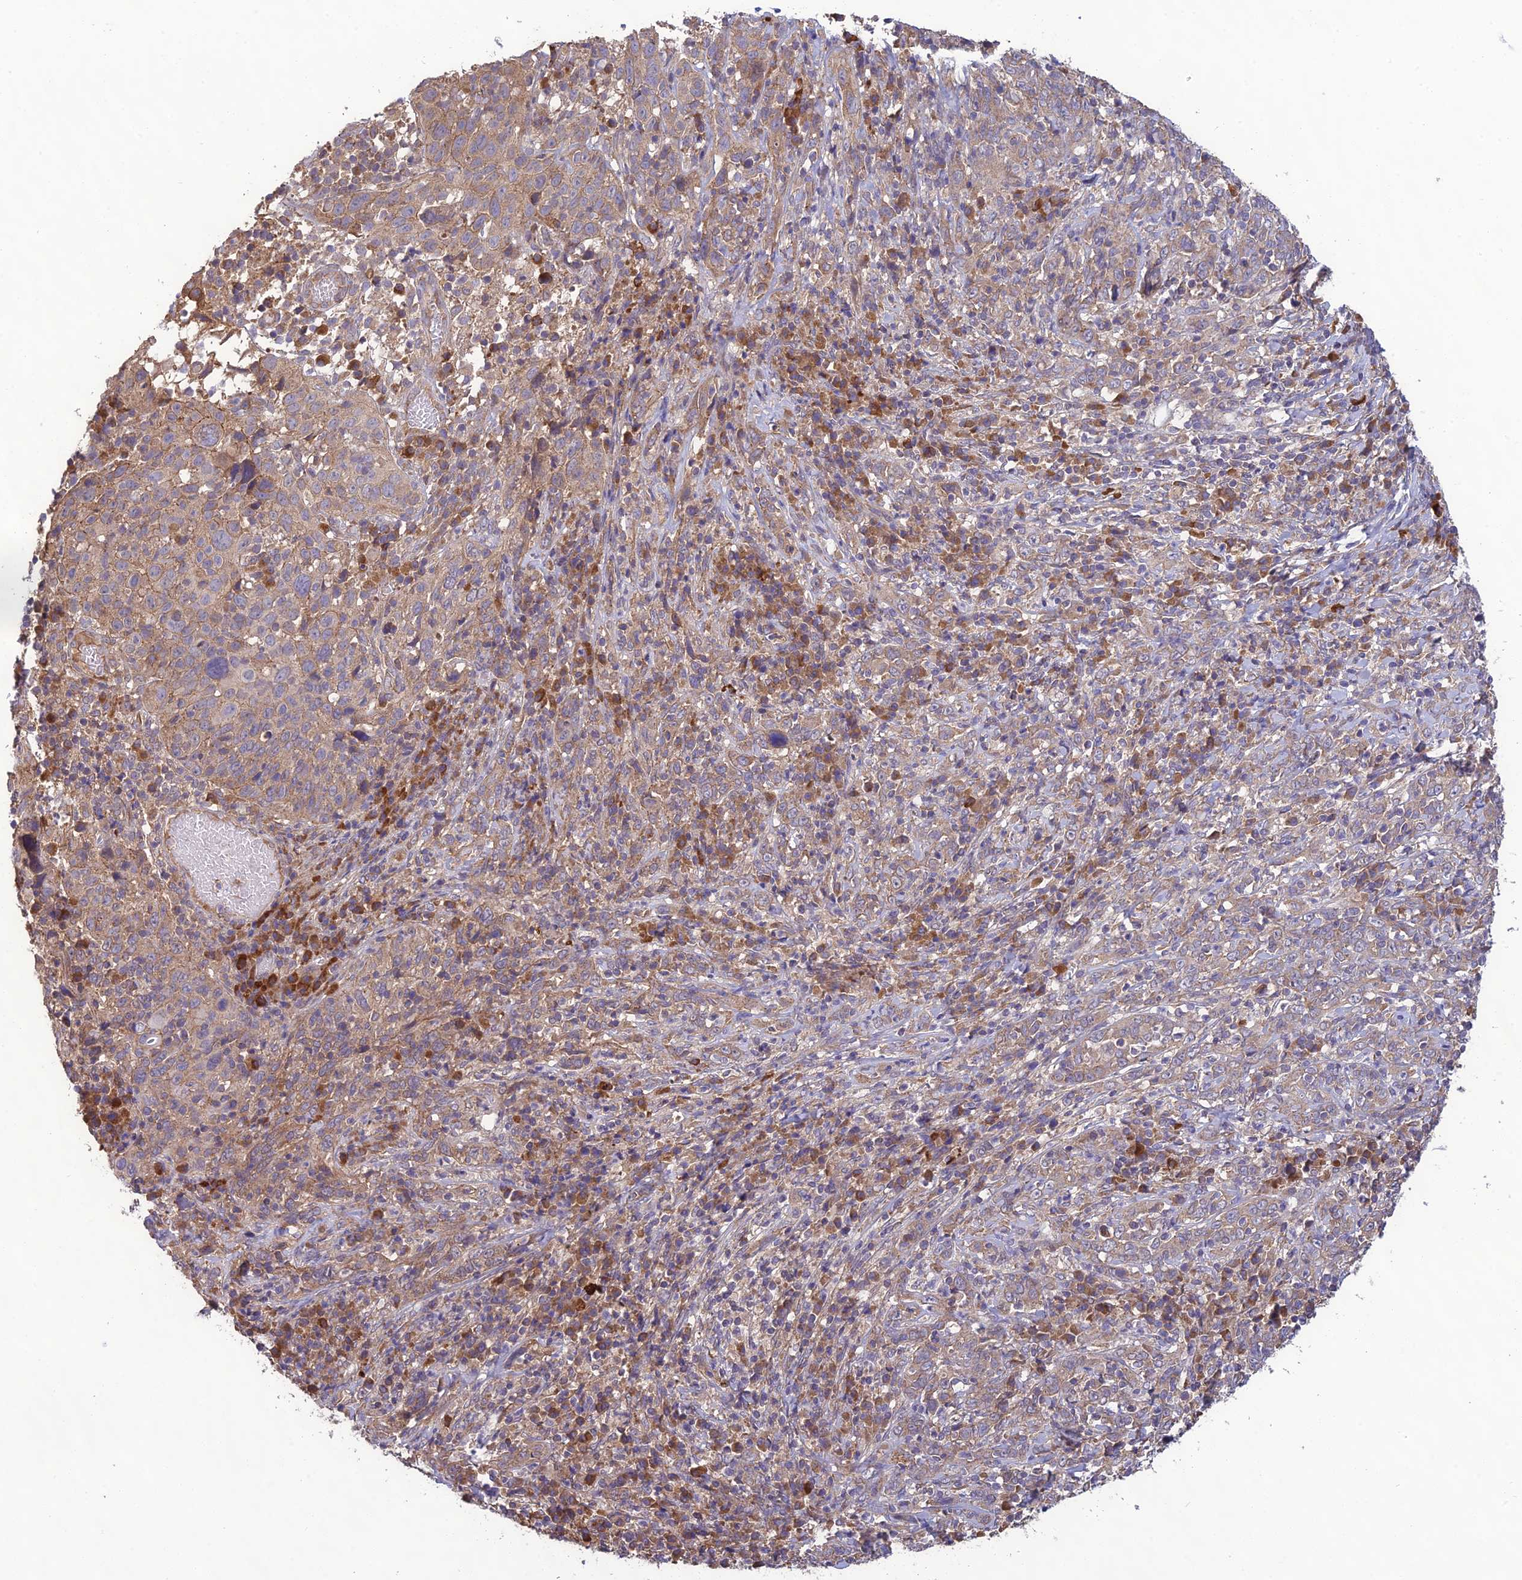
{"staining": {"intensity": "moderate", "quantity": ">75%", "location": "cytoplasmic/membranous"}, "tissue": "cervical cancer", "cell_type": "Tumor cells", "image_type": "cancer", "snomed": [{"axis": "morphology", "description": "Squamous cell carcinoma, NOS"}, {"axis": "topography", "description": "Cervix"}], "caption": "Cervical cancer (squamous cell carcinoma) stained with DAB (3,3'-diaminobenzidine) immunohistochemistry demonstrates medium levels of moderate cytoplasmic/membranous staining in about >75% of tumor cells.", "gene": "MRNIP", "patient": {"sex": "female", "age": 46}}